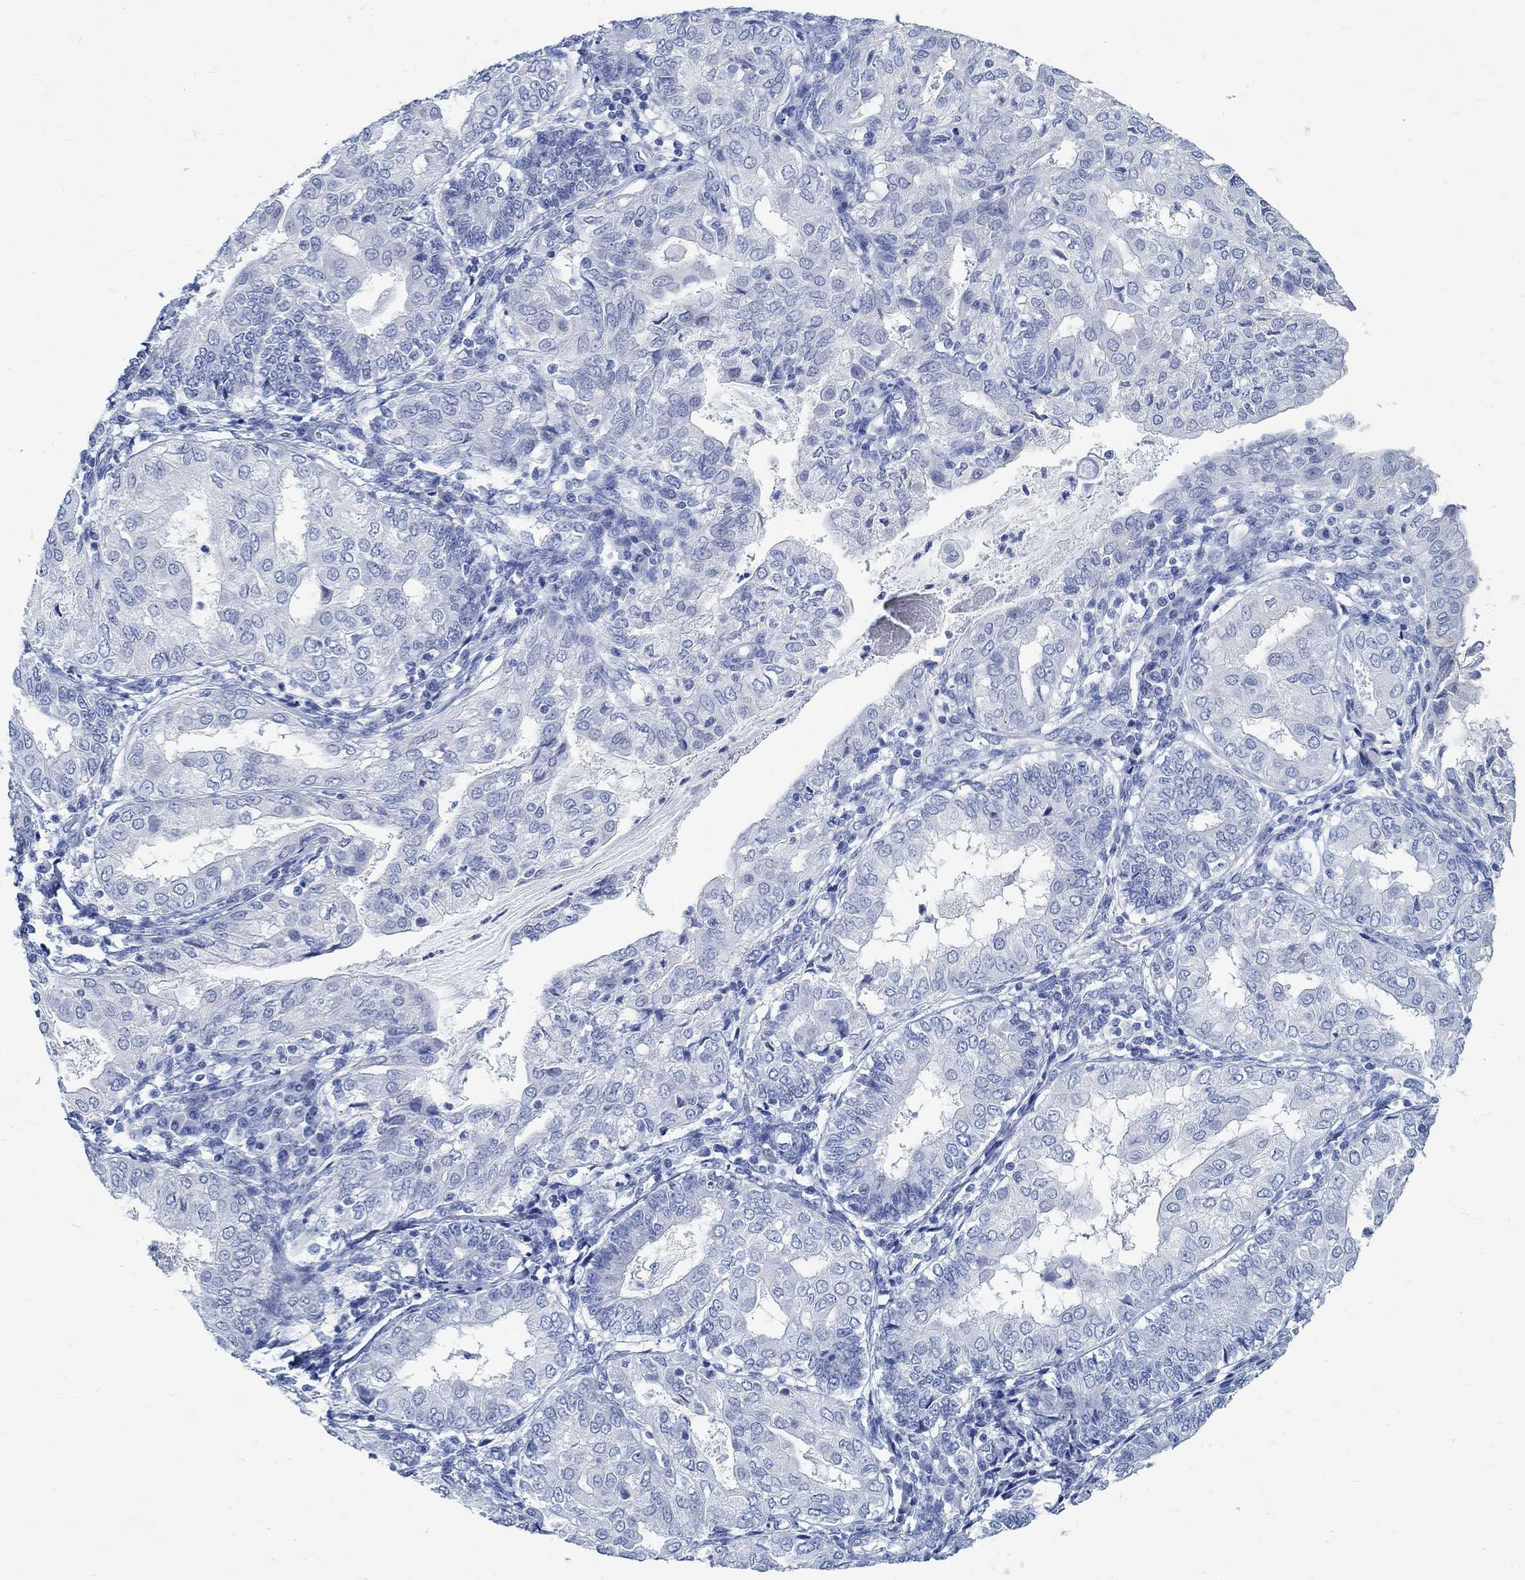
{"staining": {"intensity": "negative", "quantity": "none", "location": "none"}, "tissue": "endometrial cancer", "cell_type": "Tumor cells", "image_type": "cancer", "snomed": [{"axis": "morphology", "description": "Adenocarcinoma, NOS"}, {"axis": "topography", "description": "Endometrium"}], "caption": "Endometrial cancer was stained to show a protein in brown. There is no significant positivity in tumor cells.", "gene": "RBM20", "patient": {"sex": "female", "age": 68}}